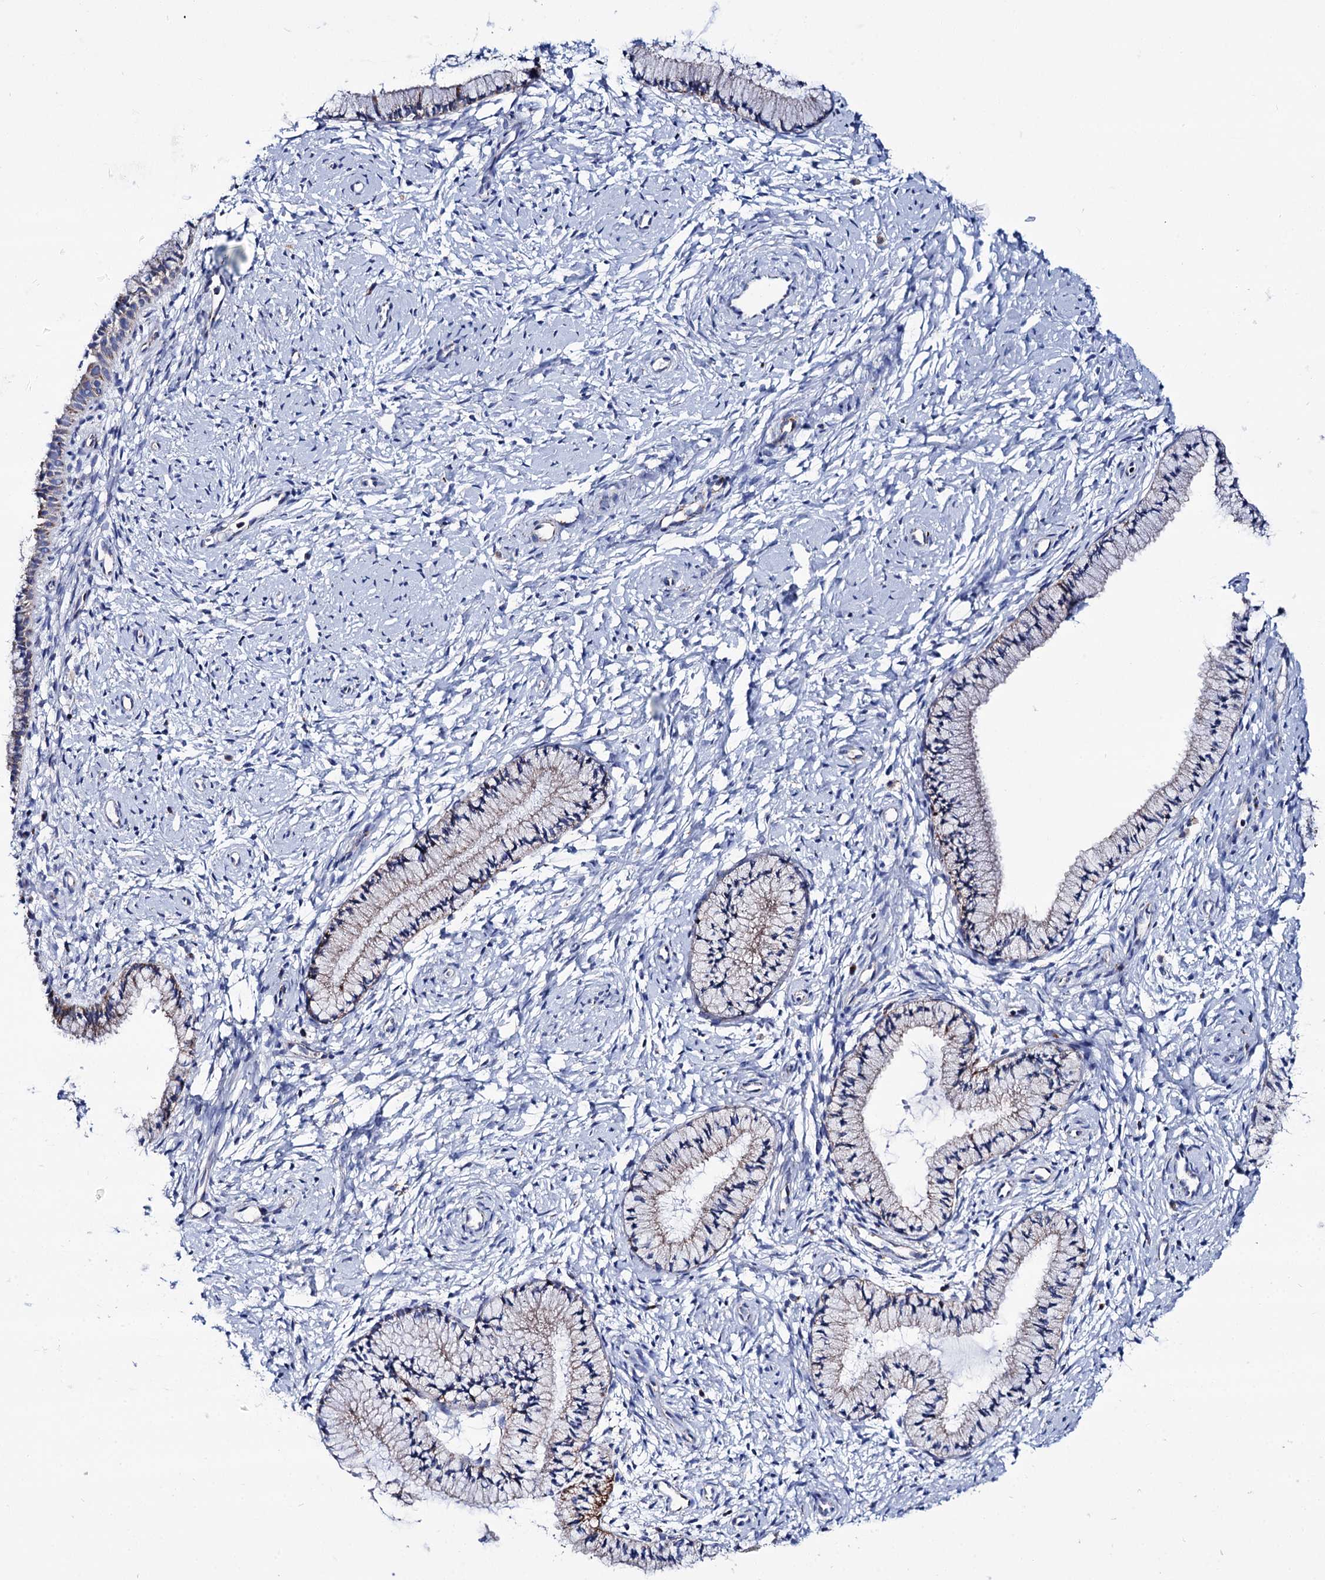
{"staining": {"intensity": "moderate", "quantity": "<25%", "location": "cytoplasmic/membranous"}, "tissue": "cervix", "cell_type": "Glandular cells", "image_type": "normal", "snomed": [{"axis": "morphology", "description": "Normal tissue, NOS"}, {"axis": "topography", "description": "Cervix"}], "caption": "Cervix stained for a protein (brown) demonstrates moderate cytoplasmic/membranous positive expression in approximately <25% of glandular cells.", "gene": "UBASH3B", "patient": {"sex": "female", "age": 33}}